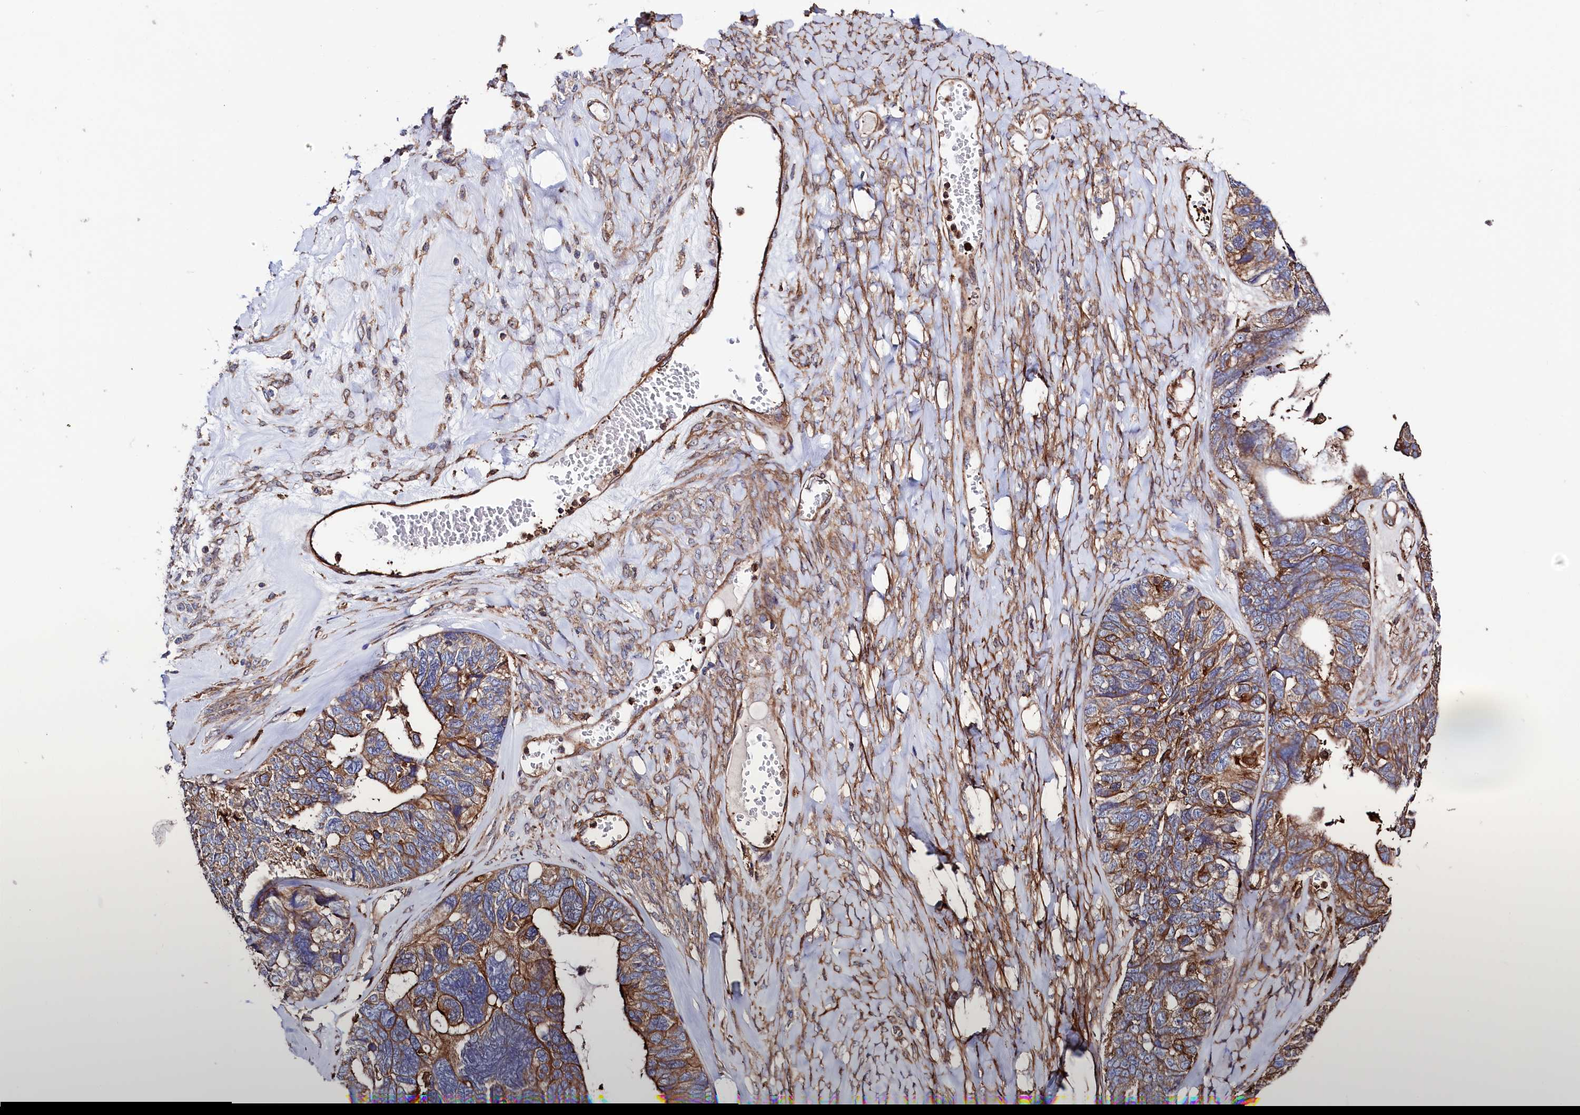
{"staining": {"intensity": "moderate", "quantity": ">75%", "location": "cytoplasmic/membranous"}, "tissue": "ovarian cancer", "cell_type": "Tumor cells", "image_type": "cancer", "snomed": [{"axis": "morphology", "description": "Cystadenocarcinoma, serous, NOS"}, {"axis": "topography", "description": "Ovary"}], "caption": "Serous cystadenocarcinoma (ovarian) stained with immunohistochemistry demonstrates moderate cytoplasmic/membranous expression in about >75% of tumor cells. The staining was performed using DAB (3,3'-diaminobenzidine), with brown indicating positive protein expression. Nuclei are stained blue with hematoxylin.", "gene": "STAMBPL1", "patient": {"sex": "female", "age": 79}}